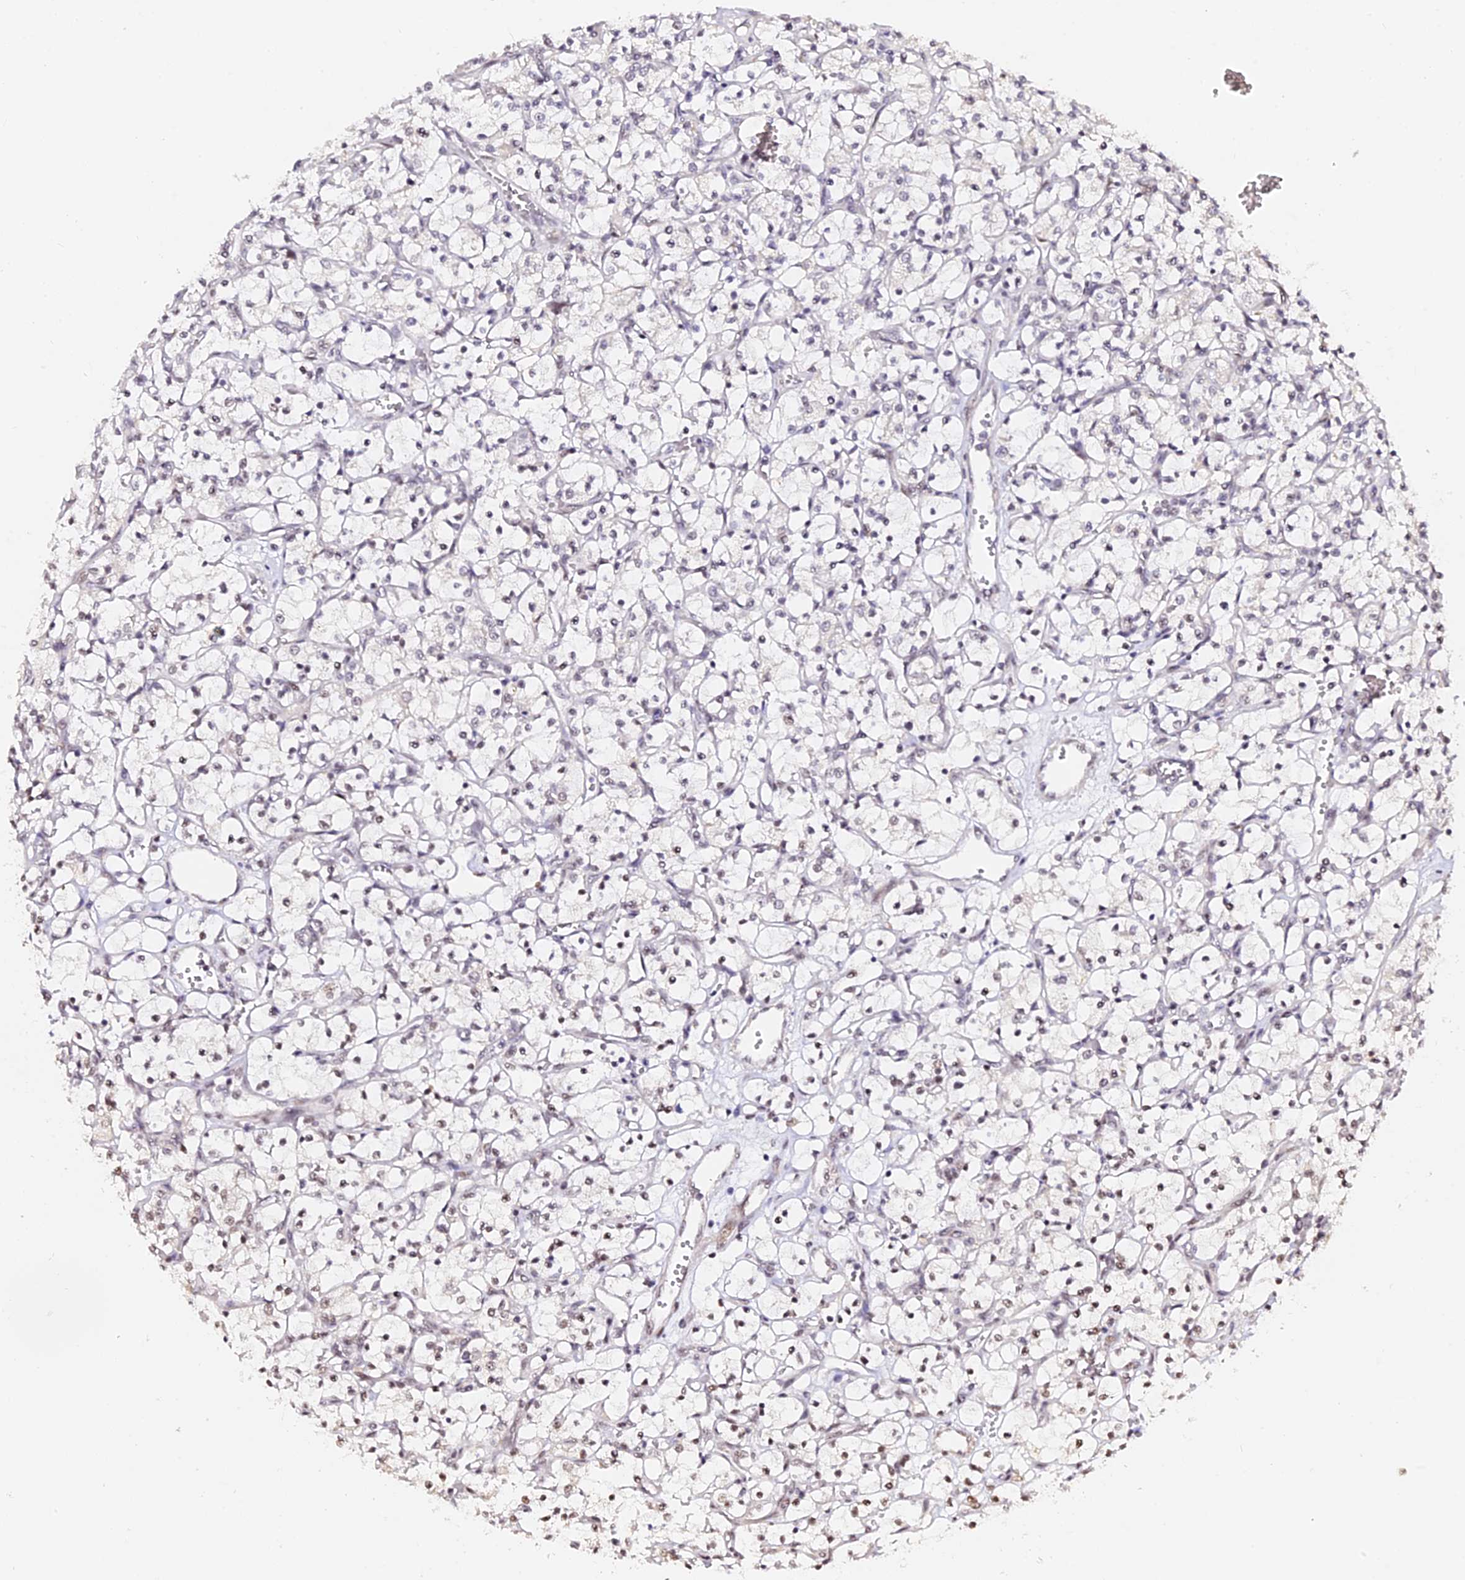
{"staining": {"intensity": "weak", "quantity": "<25%", "location": "nuclear"}, "tissue": "renal cancer", "cell_type": "Tumor cells", "image_type": "cancer", "snomed": [{"axis": "morphology", "description": "Adenocarcinoma, NOS"}, {"axis": "topography", "description": "Kidney"}], "caption": "Adenocarcinoma (renal) stained for a protein using immunohistochemistry reveals no expression tumor cells.", "gene": "MCRS1", "patient": {"sex": "female", "age": 69}}